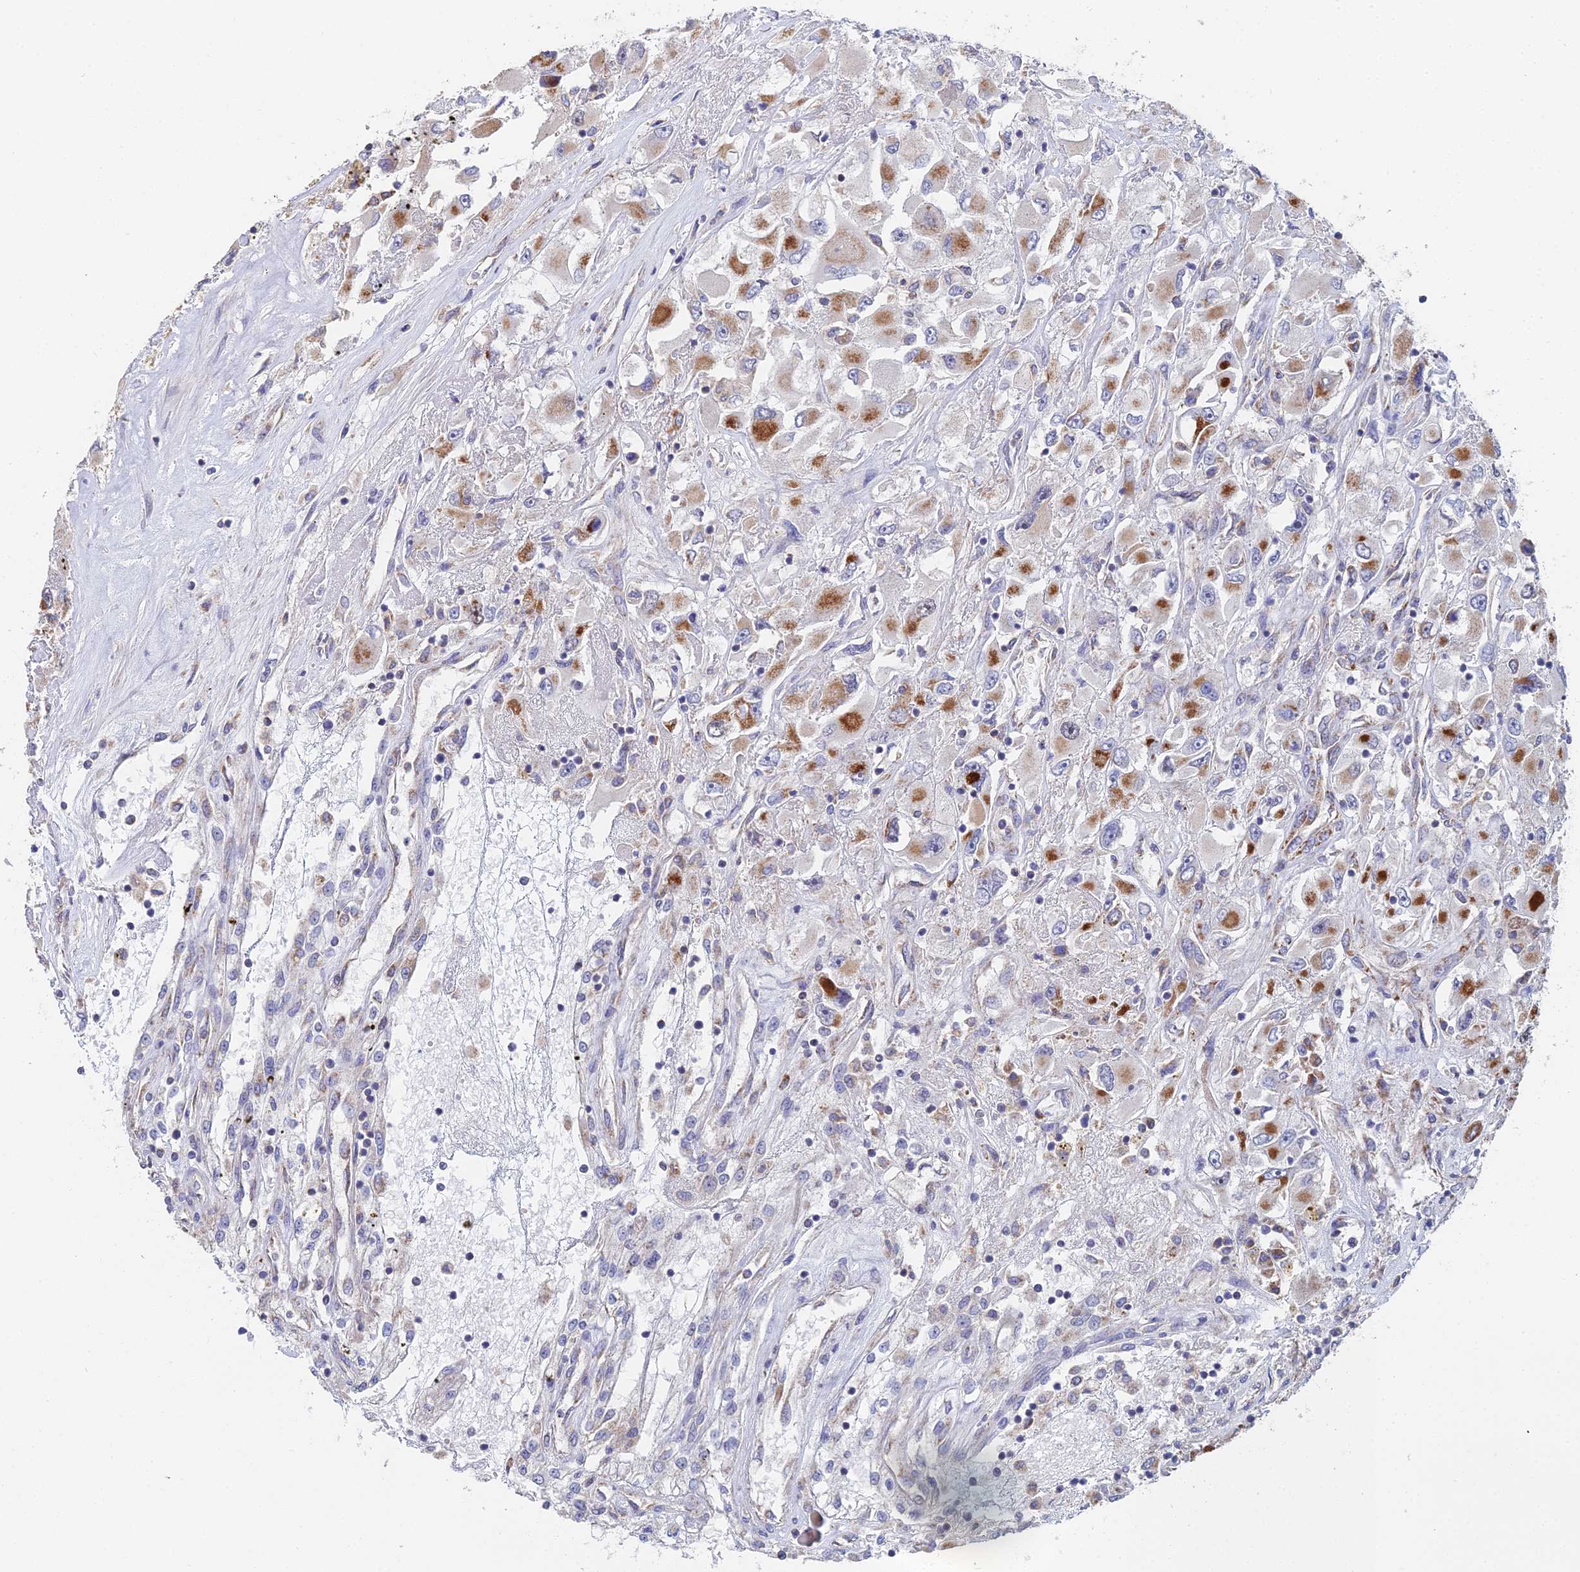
{"staining": {"intensity": "moderate", "quantity": "25%-75%", "location": "cytoplasmic/membranous"}, "tissue": "renal cancer", "cell_type": "Tumor cells", "image_type": "cancer", "snomed": [{"axis": "morphology", "description": "Adenocarcinoma, NOS"}, {"axis": "topography", "description": "Kidney"}], "caption": "Immunohistochemical staining of human renal adenocarcinoma shows moderate cytoplasmic/membranous protein expression in about 25%-75% of tumor cells. The protein is stained brown, and the nuclei are stained in blue (DAB (3,3'-diaminobenzidine) IHC with brightfield microscopy, high magnification).", "gene": "ECSIT", "patient": {"sex": "female", "age": 52}}